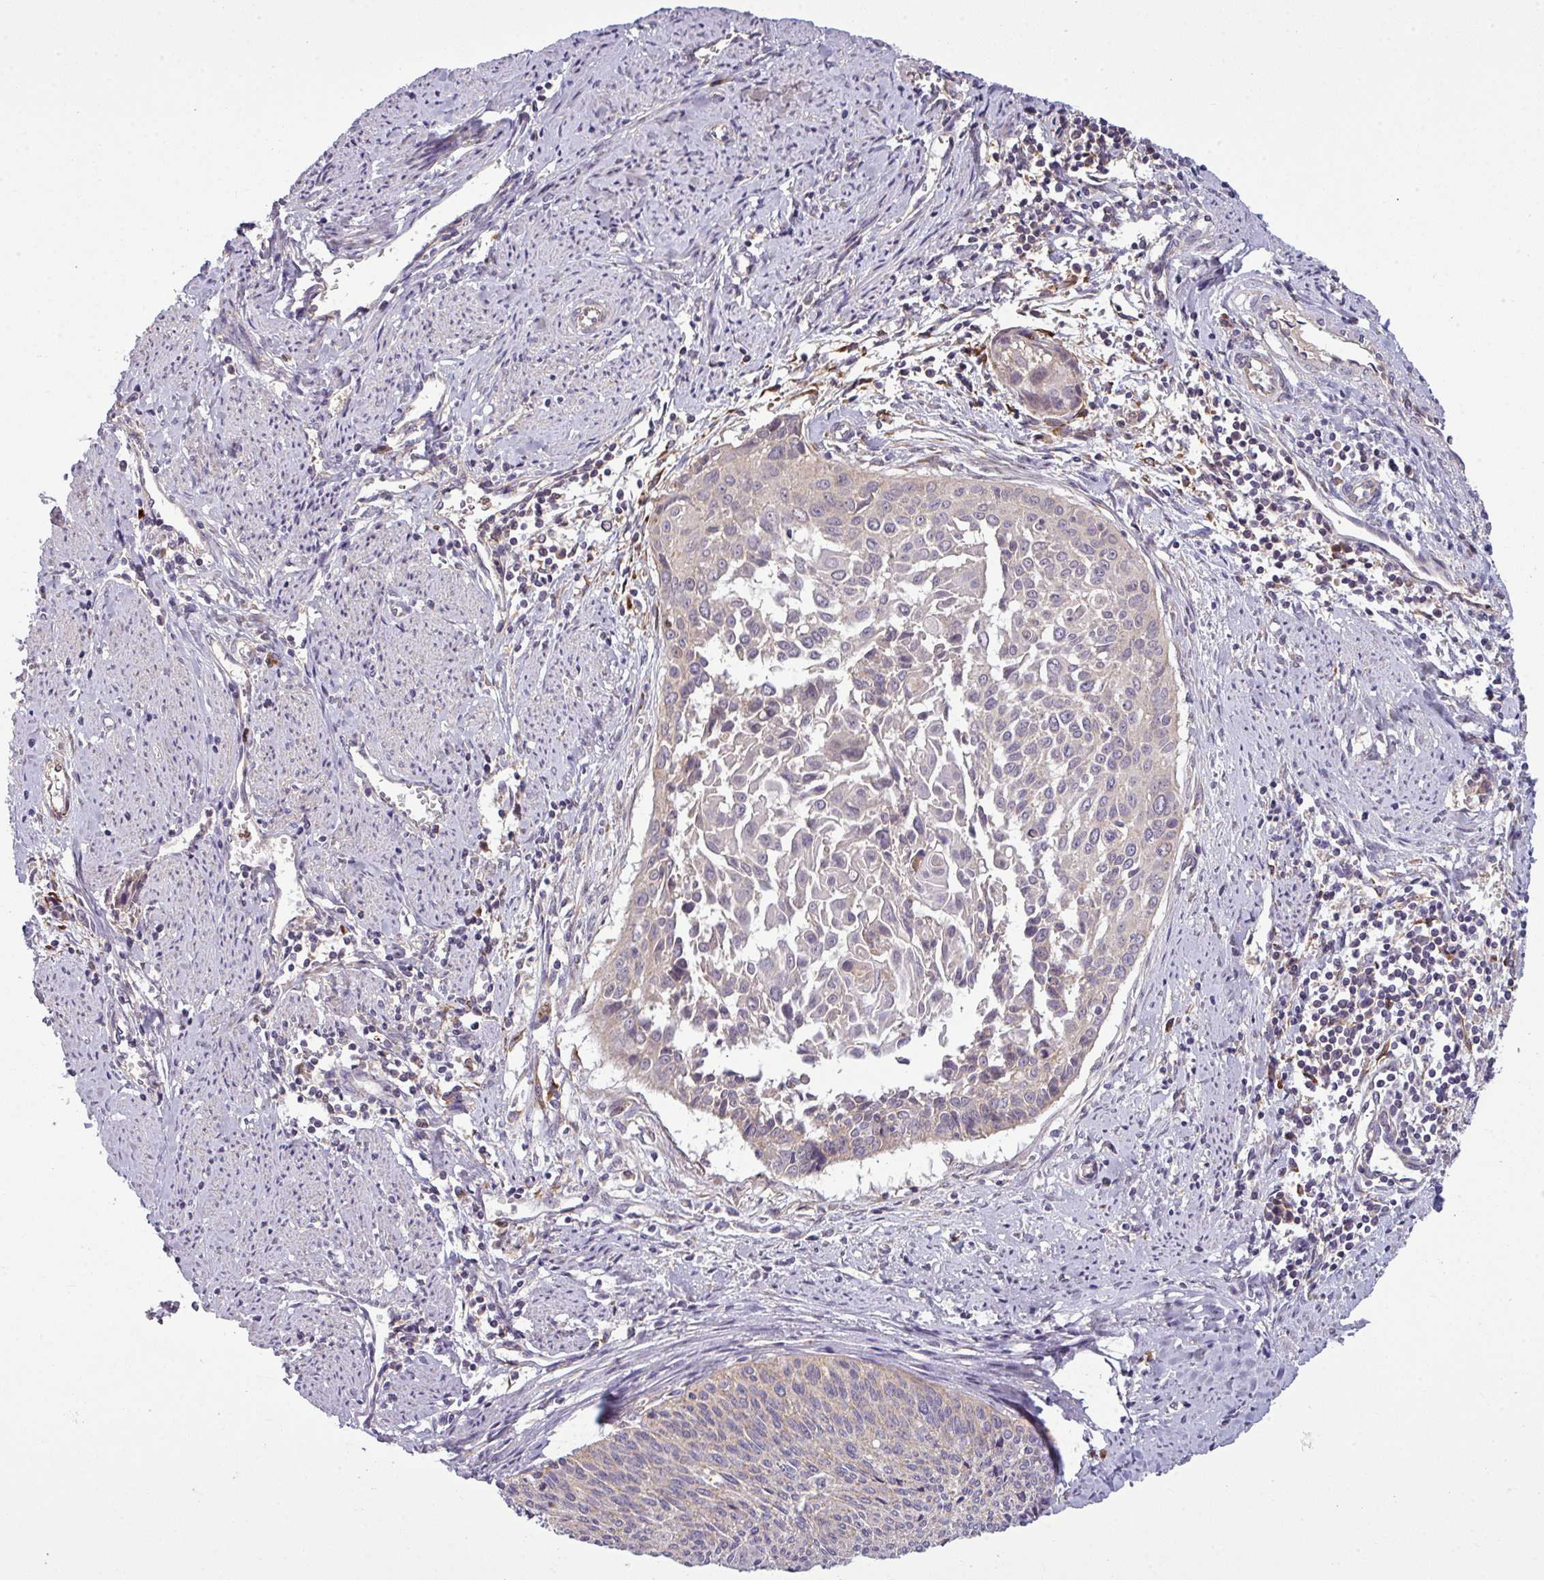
{"staining": {"intensity": "negative", "quantity": "none", "location": "none"}, "tissue": "cervical cancer", "cell_type": "Tumor cells", "image_type": "cancer", "snomed": [{"axis": "morphology", "description": "Squamous cell carcinoma, NOS"}, {"axis": "topography", "description": "Cervix"}], "caption": "An image of human squamous cell carcinoma (cervical) is negative for staining in tumor cells.", "gene": "PAPLN", "patient": {"sex": "female", "age": 55}}